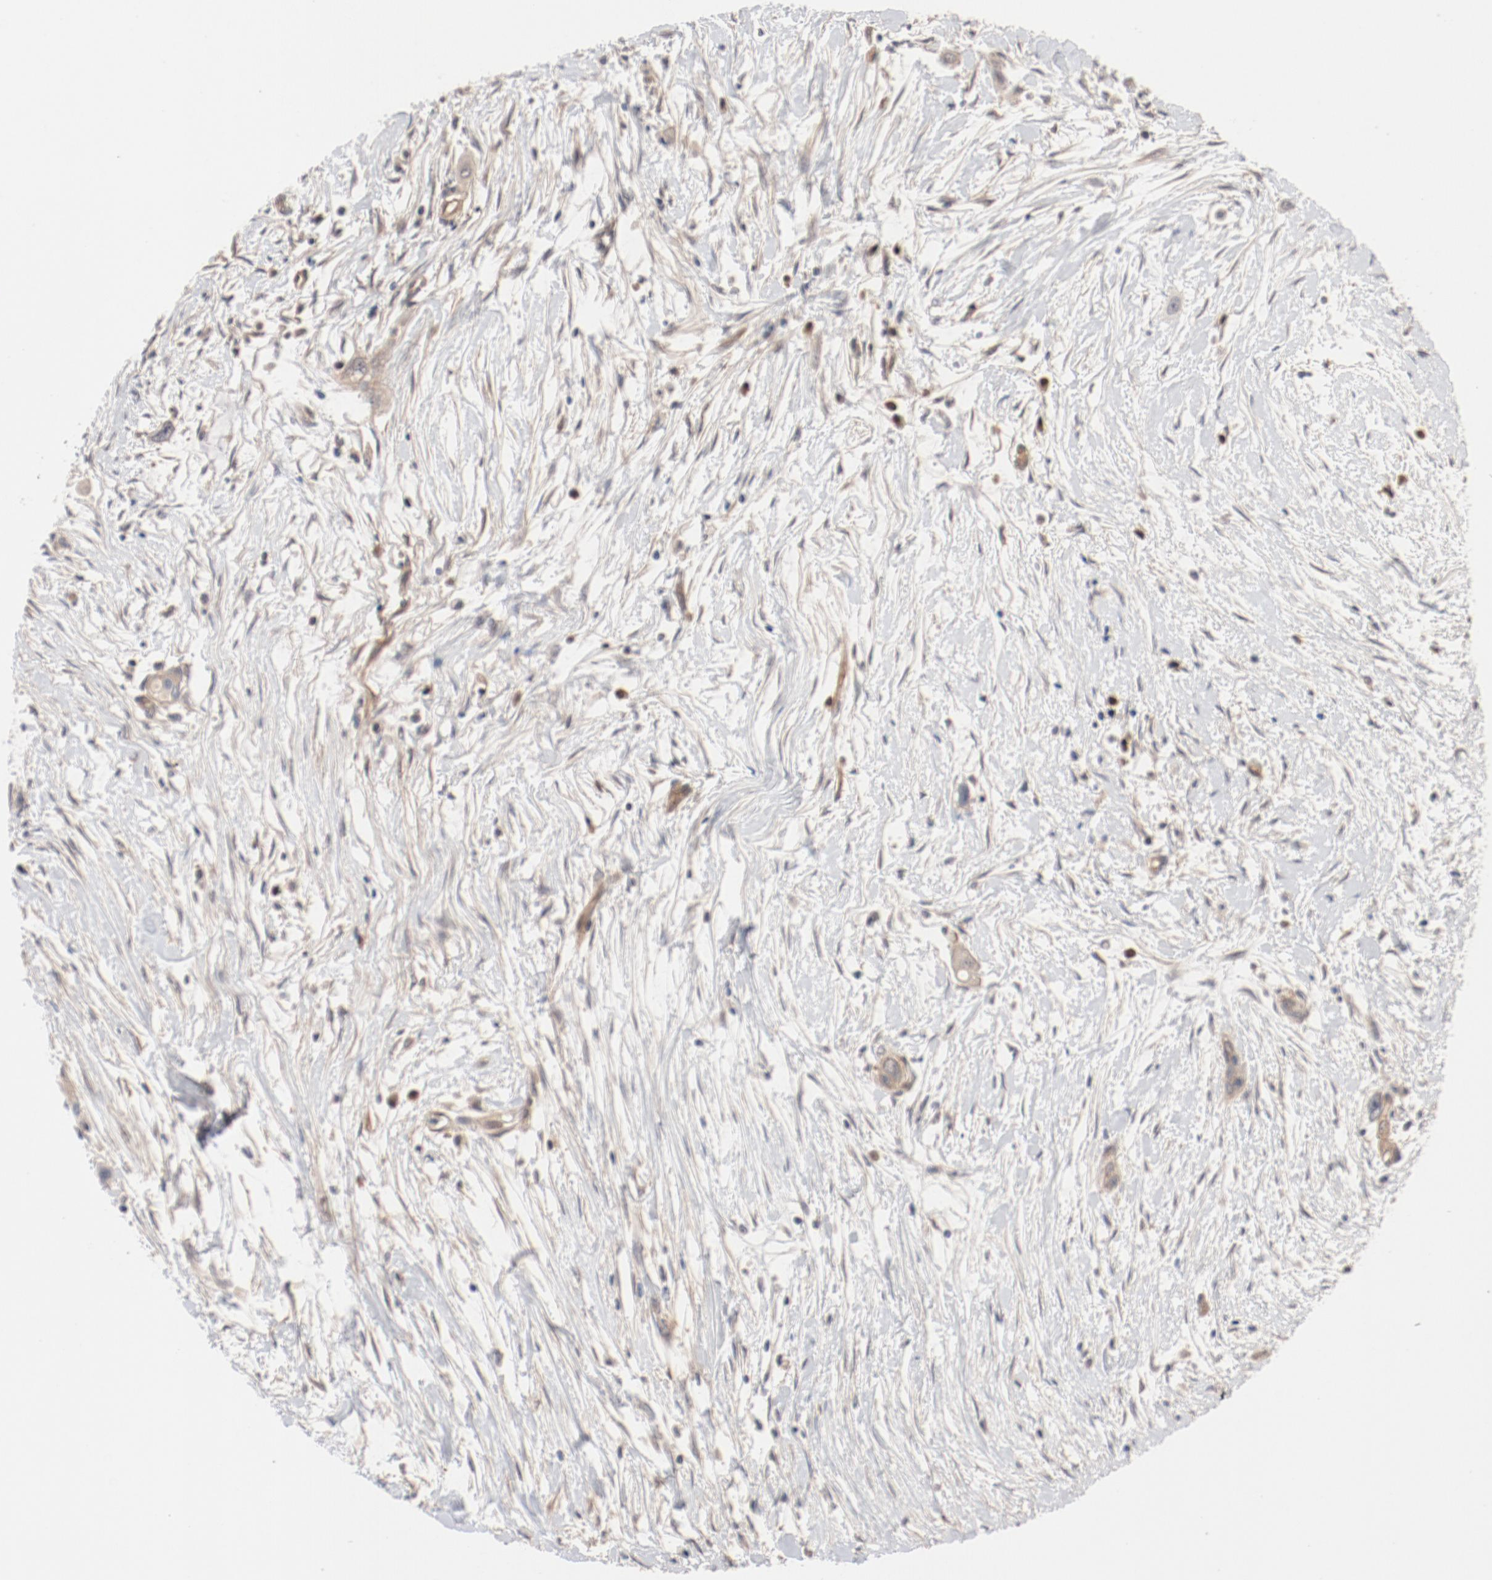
{"staining": {"intensity": "negative", "quantity": "none", "location": "none"}, "tissue": "pancreatic cancer", "cell_type": "Tumor cells", "image_type": "cancer", "snomed": [{"axis": "morphology", "description": "Adenocarcinoma, NOS"}, {"axis": "topography", "description": "Pancreas"}], "caption": "An image of human adenocarcinoma (pancreatic) is negative for staining in tumor cells. (Immunohistochemistry, brightfield microscopy, high magnification).", "gene": "PITPNM2", "patient": {"sex": "female", "age": 60}}